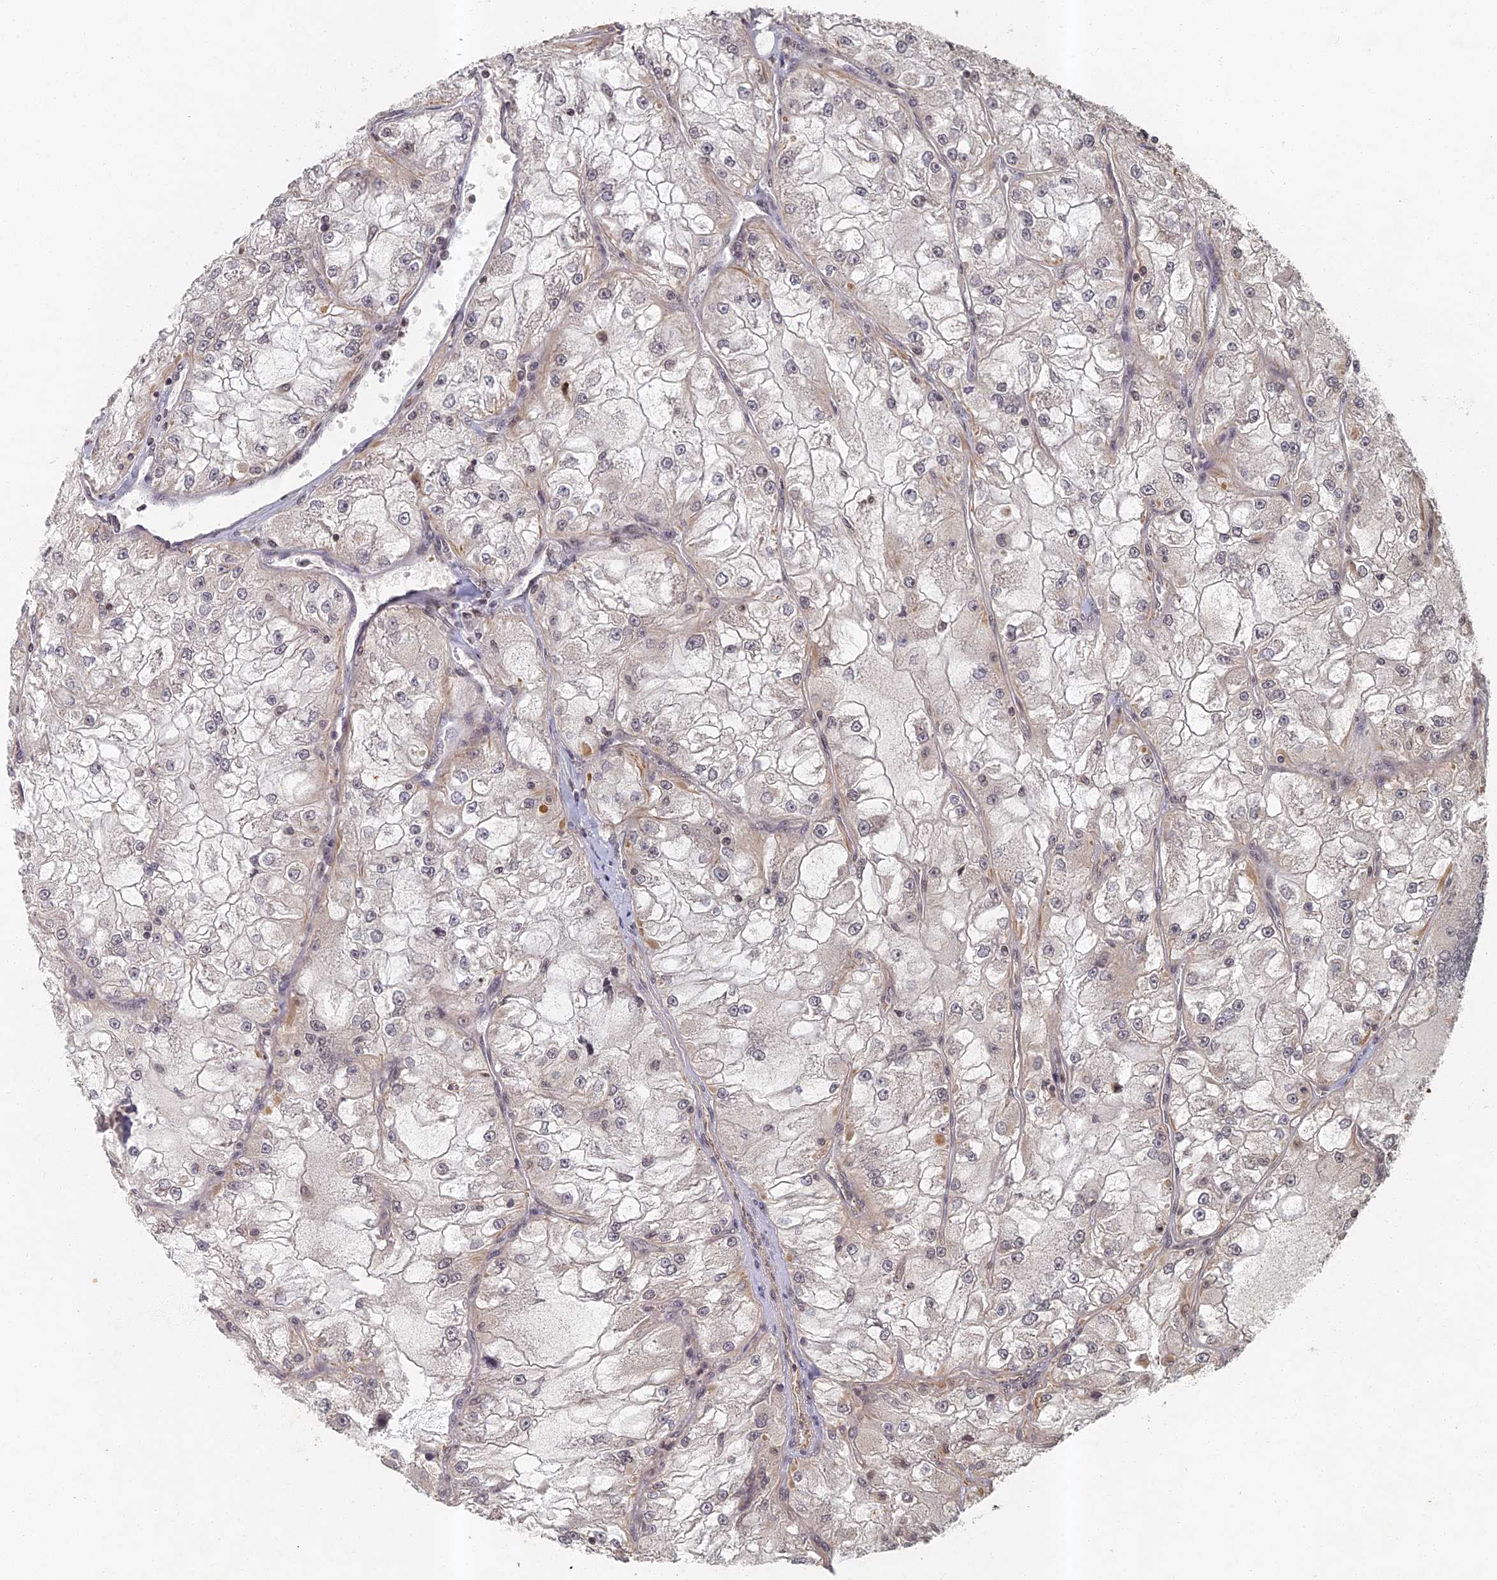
{"staining": {"intensity": "negative", "quantity": "none", "location": "none"}, "tissue": "renal cancer", "cell_type": "Tumor cells", "image_type": "cancer", "snomed": [{"axis": "morphology", "description": "Adenocarcinoma, NOS"}, {"axis": "topography", "description": "Kidney"}], "caption": "Tumor cells are negative for brown protein staining in adenocarcinoma (renal).", "gene": "ABCB10", "patient": {"sex": "female", "age": 72}}